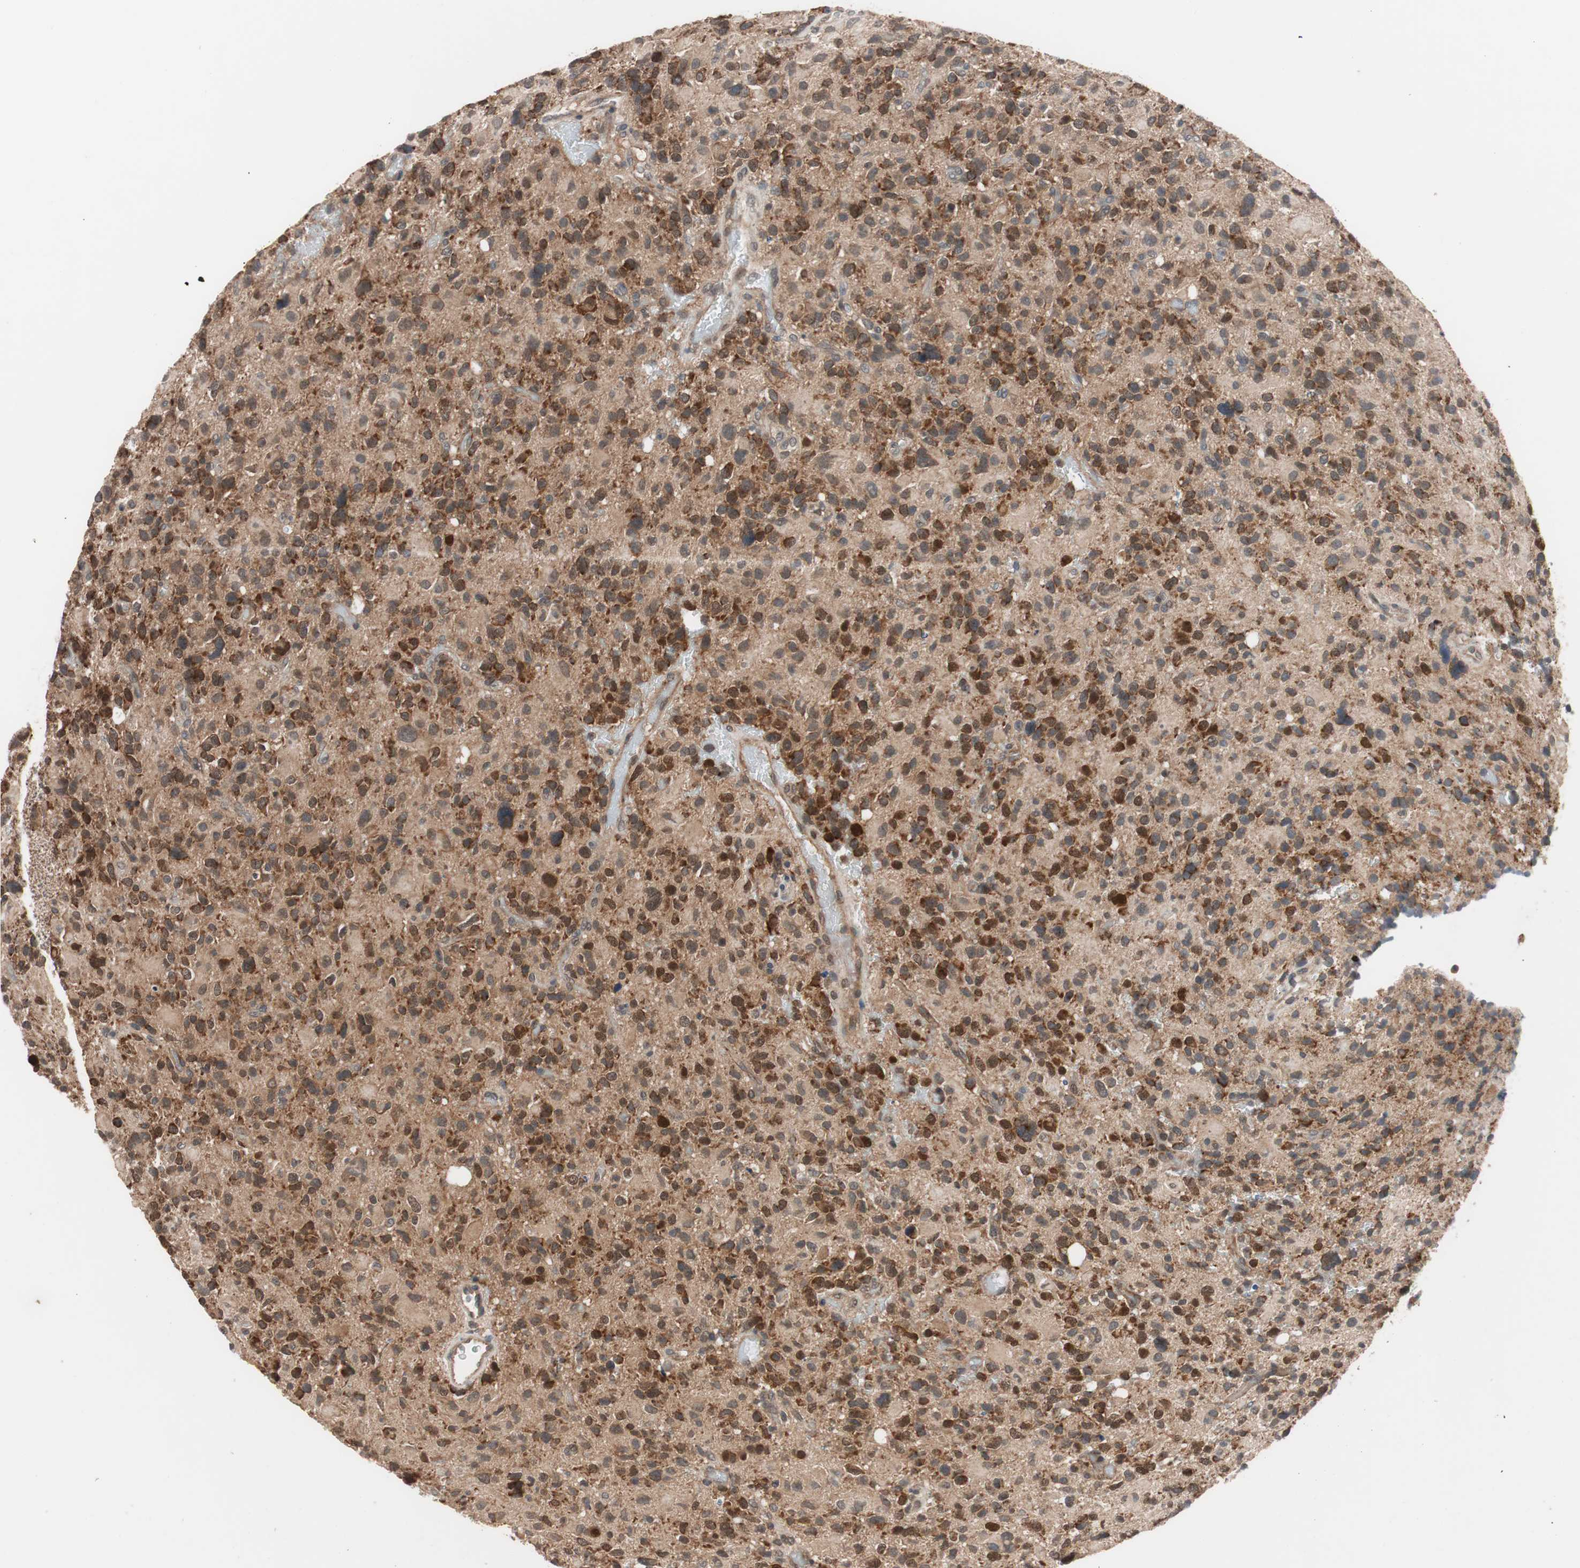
{"staining": {"intensity": "strong", "quantity": ">75%", "location": "cytoplasmic/membranous"}, "tissue": "glioma", "cell_type": "Tumor cells", "image_type": "cancer", "snomed": [{"axis": "morphology", "description": "Glioma, malignant, High grade"}, {"axis": "topography", "description": "Brain"}], "caption": "Tumor cells show strong cytoplasmic/membranous expression in about >75% of cells in glioma.", "gene": "HMBS", "patient": {"sex": "male", "age": 48}}